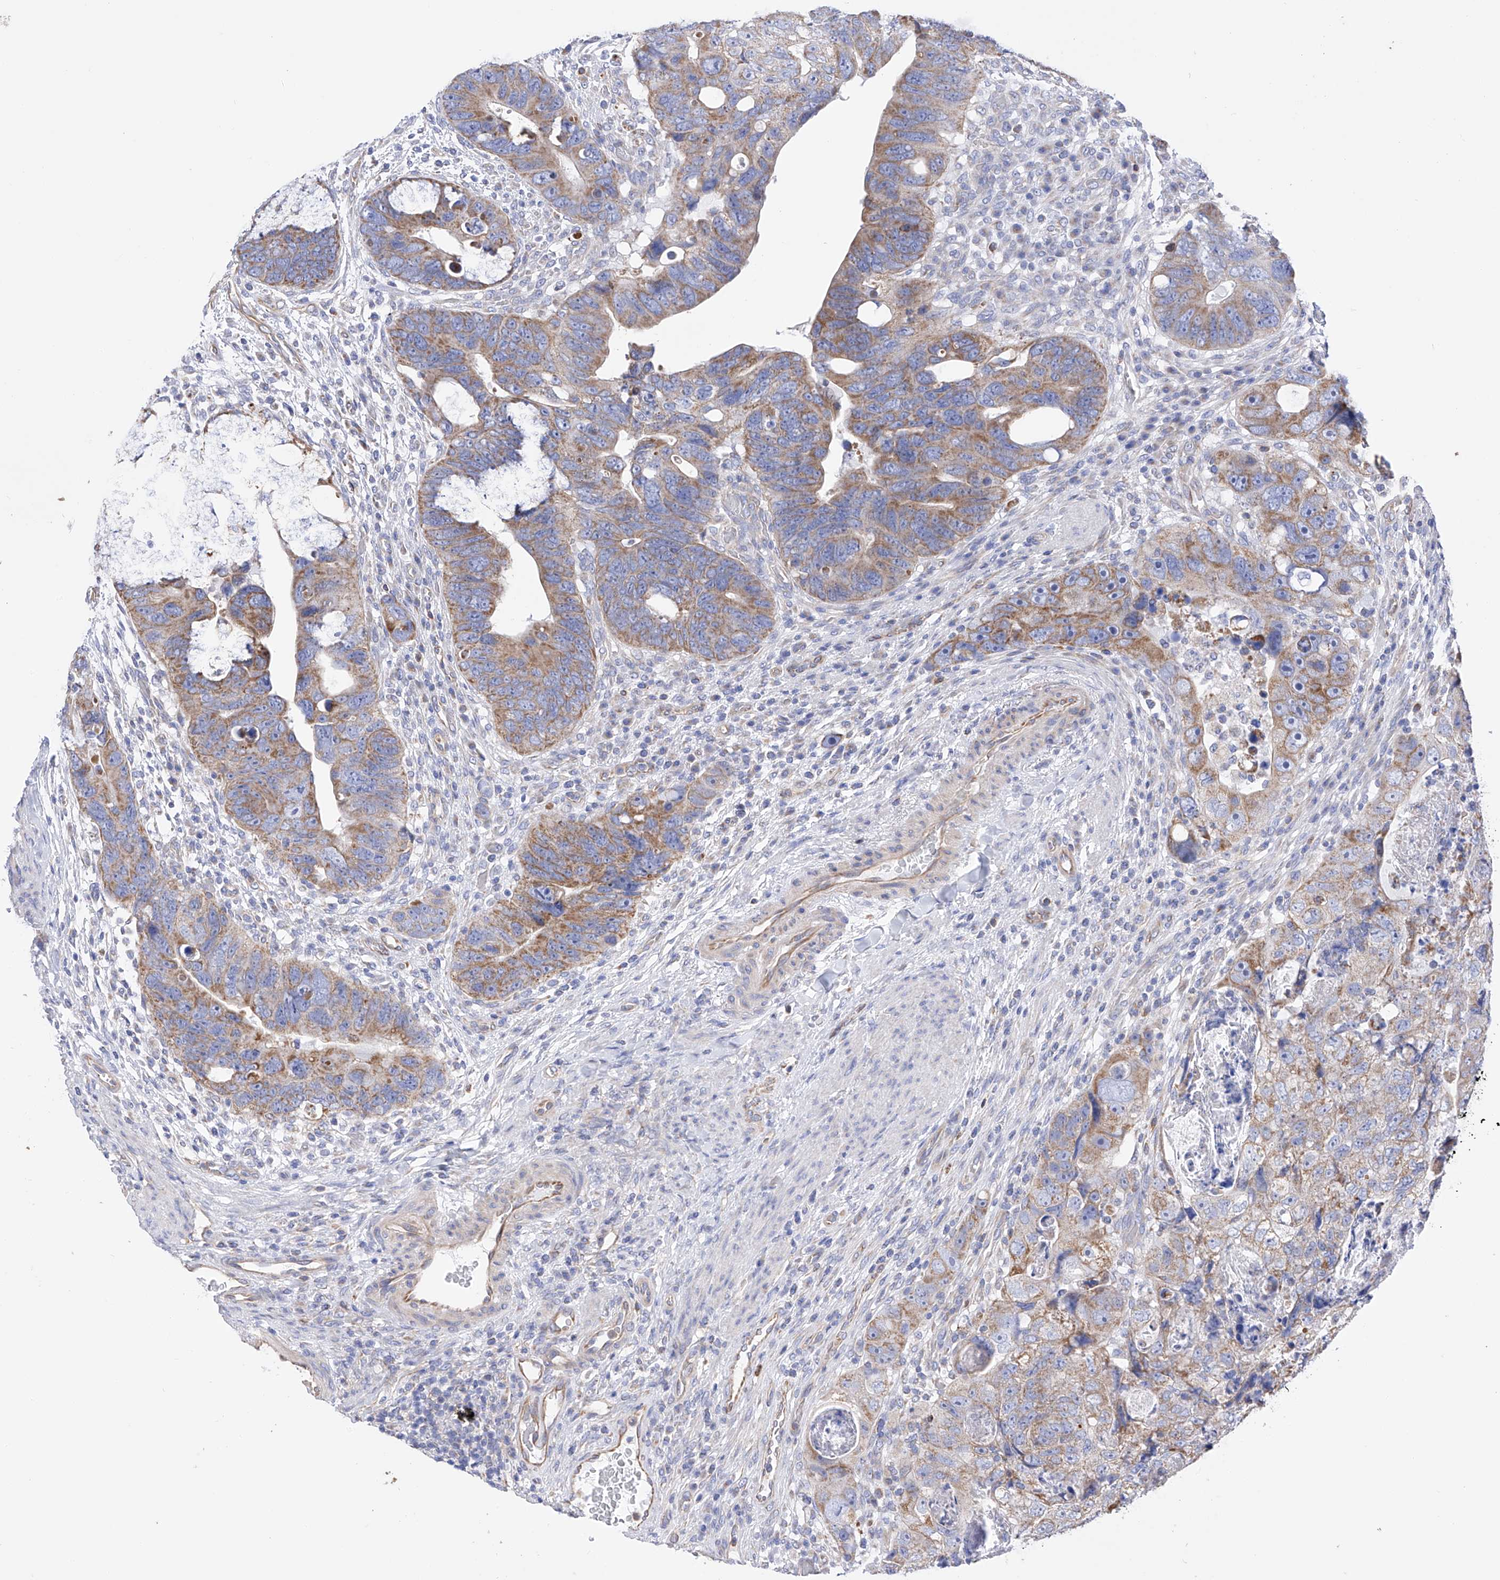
{"staining": {"intensity": "moderate", "quantity": ">75%", "location": "cytoplasmic/membranous"}, "tissue": "colorectal cancer", "cell_type": "Tumor cells", "image_type": "cancer", "snomed": [{"axis": "morphology", "description": "Adenocarcinoma, NOS"}, {"axis": "topography", "description": "Rectum"}], "caption": "Colorectal adenocarcinoma tissue shows moderate cytoplasmic/membranous positivity in approximately >75% of tumor cells The protein is shown in brown color, while the nuclei are stained blue.", "gene": "FLG", "patient": {"sex": "male", "age": 59}}